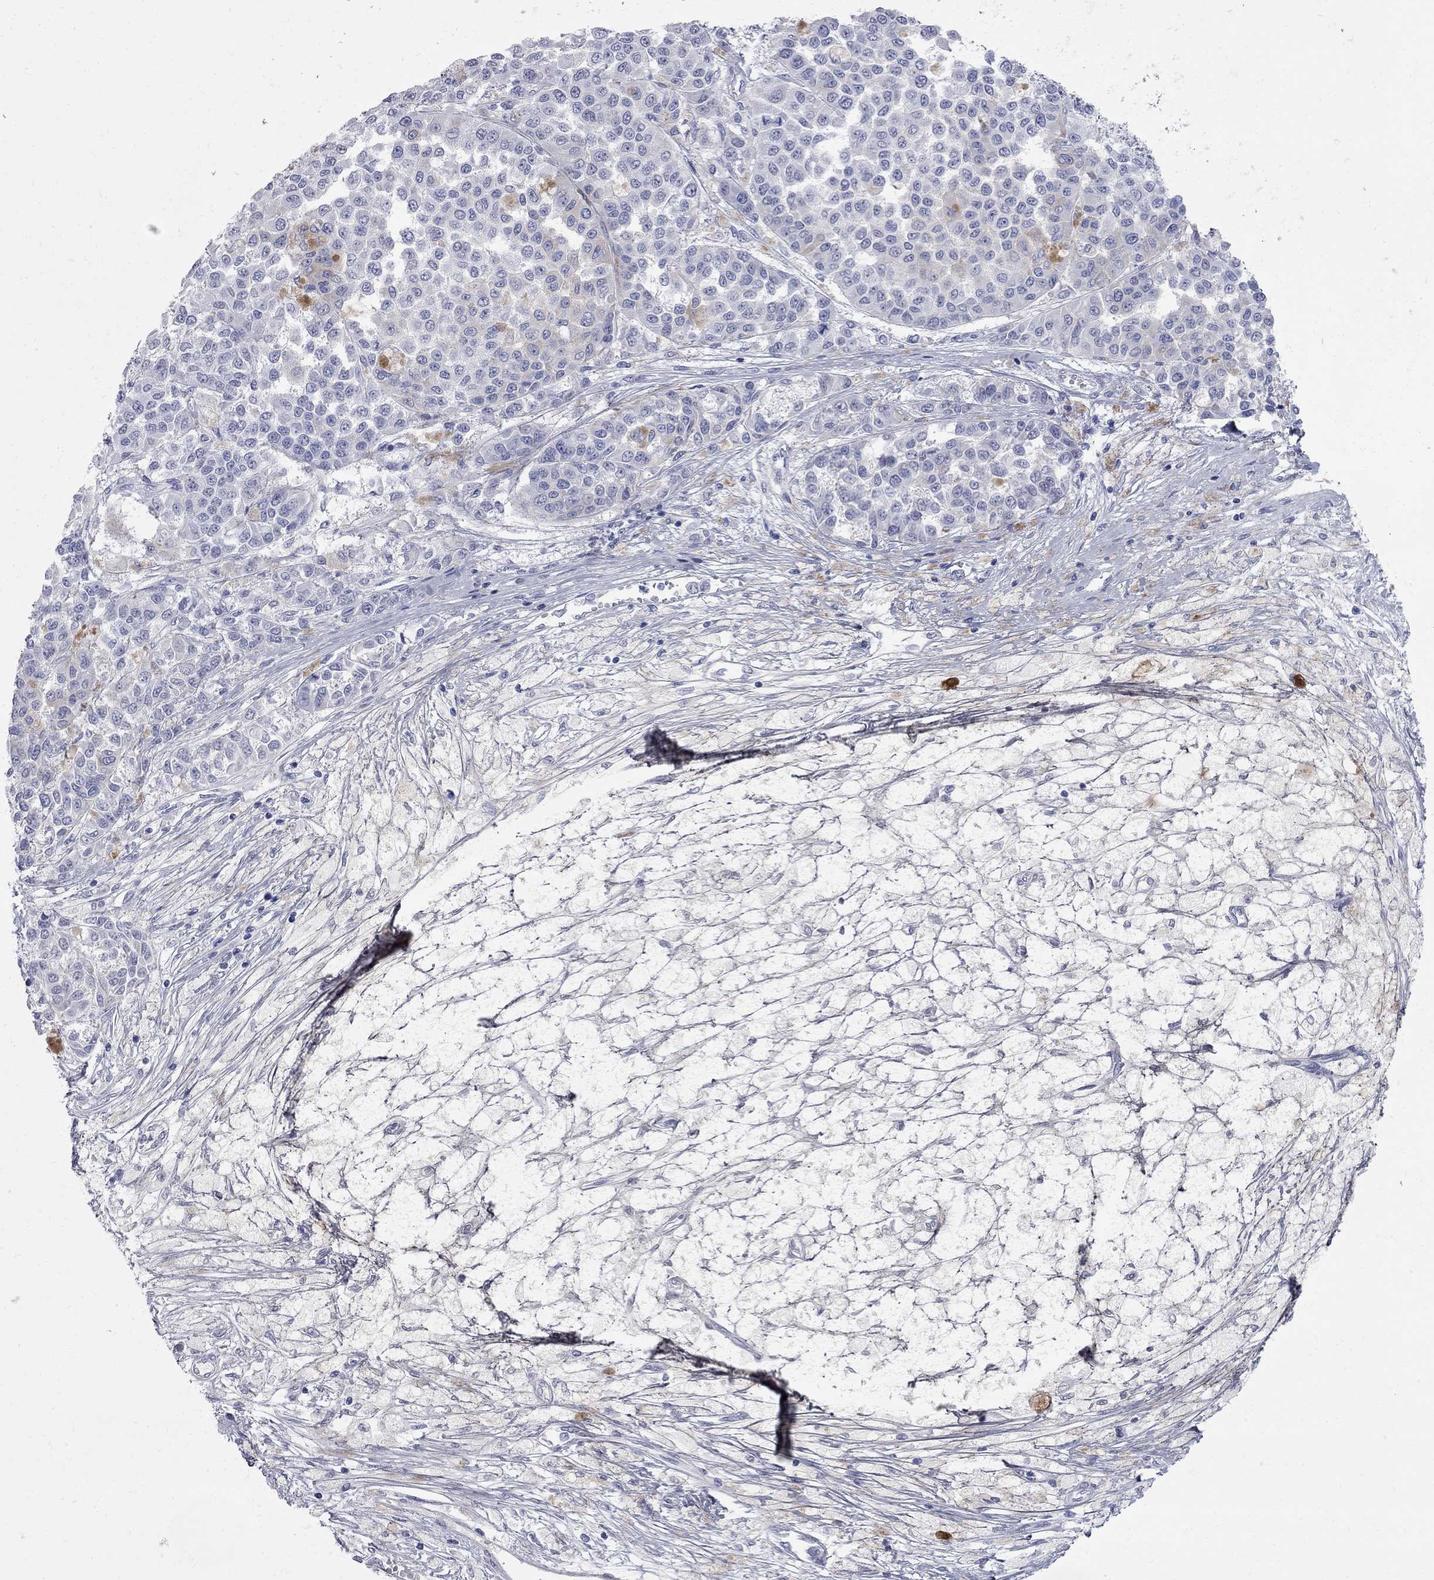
{"staining": {"intensity": "negative", "quantity": "none", "location": "none"}, "tissue": "melanoma", "cell_type": "Tumor cells", "image_type": "cancer", "snomed": [{"axis": "morphology", "description": "Malignant melanoma, NOS"}, {"axis": "topography", "description": "Skin"}], "caption": "This is a histopathology image of immunohistochemistry (IHC) staining of melanoma, which shows no staining in tumor cells. (Brightfield microscopy of DAB (3,3'-diaminobenzidine) IHC at high magnification).", "gene": "BPIFB1", "patient": {"sex": "female", "age": 58}}